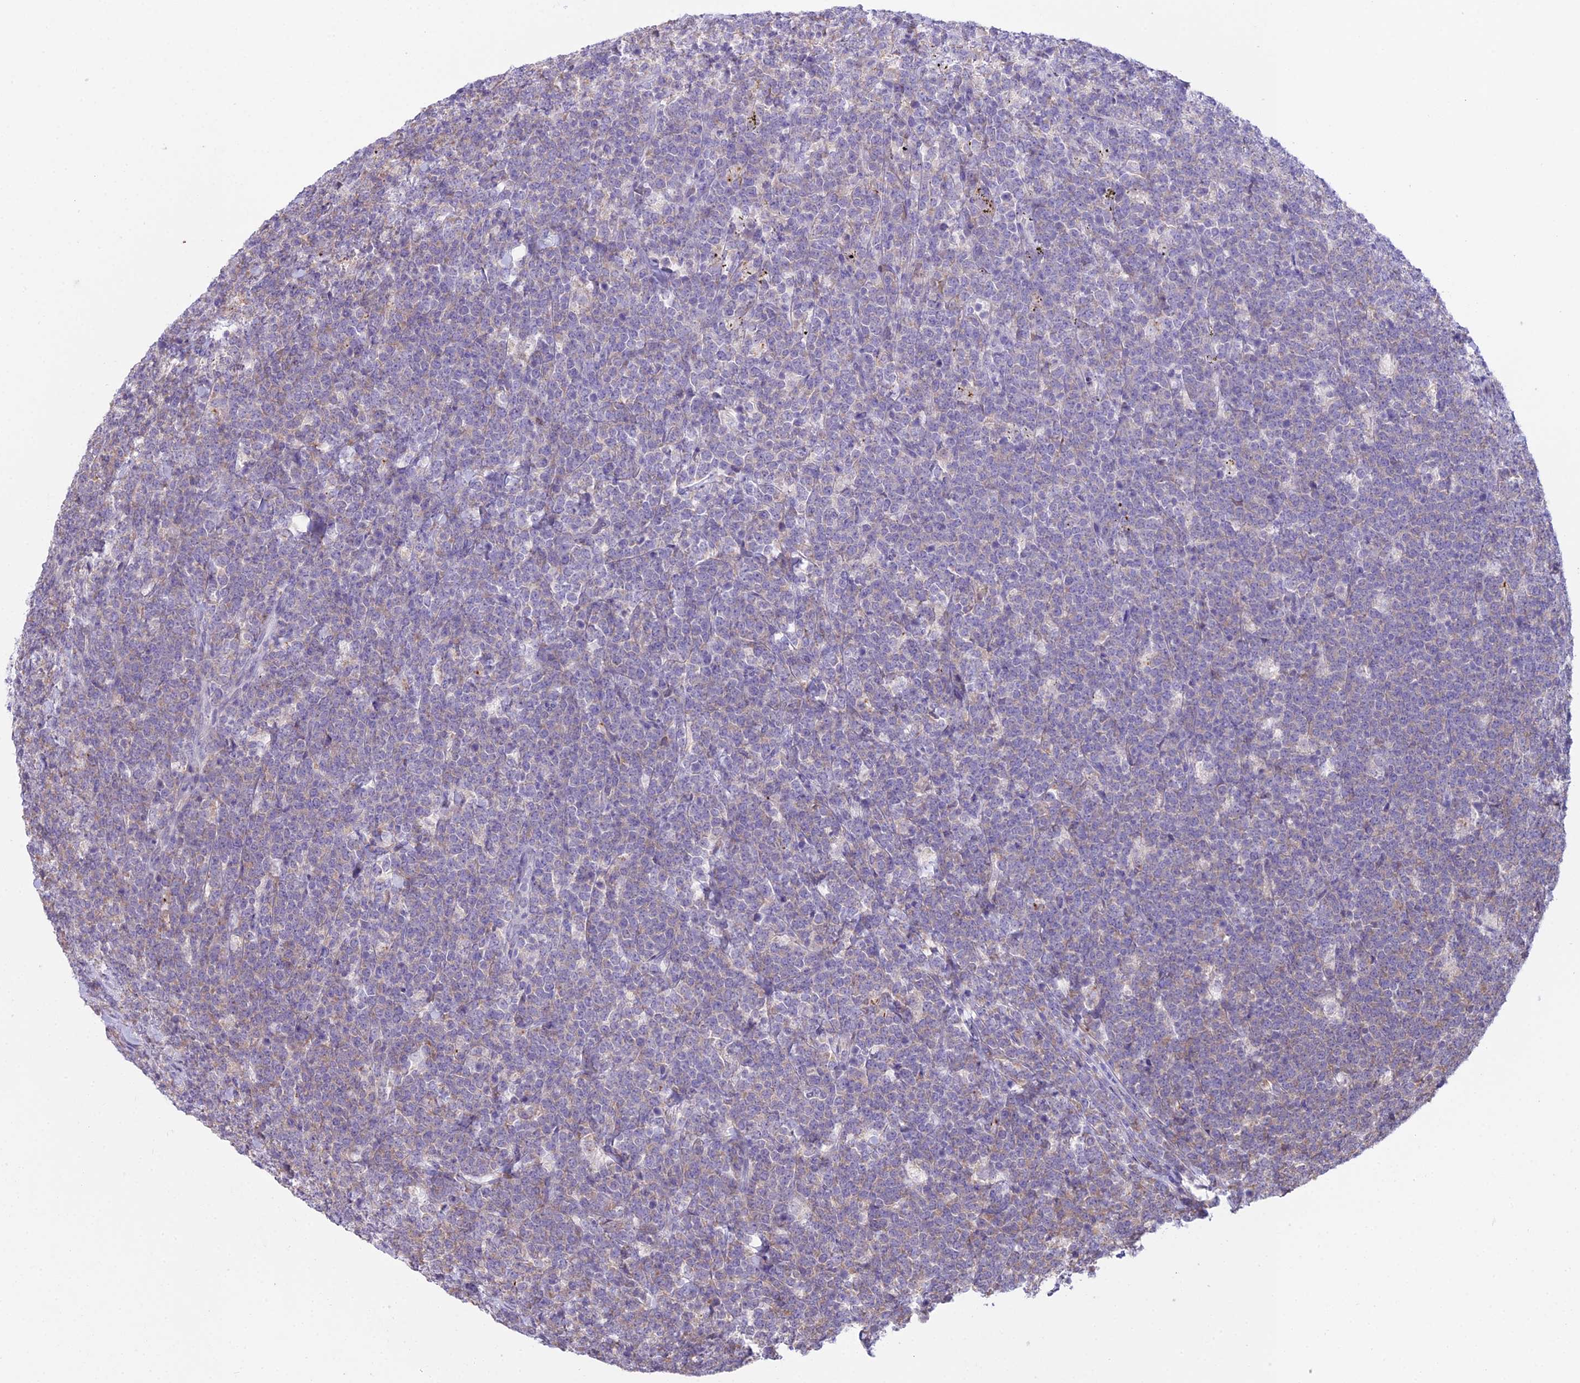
{"staining": {"intensity": "negative", "quantity": "none", "location": "none"}, "tissue": "lymphoma", "cell_type": "Tumor cells", "image_type": "cancer", "snomed": [{"axis": "morphology", "description": "Malignant lymphoma, non-Hodgkin's type, High grade"}, {"axis": "topography", "description": "Small intestine"}], "caption": "IHC photomicrograph of human malignant lymphoma, non-Hodgkin's type (high-grade) stained for a protein (brown), which displays no staining in tumor cells. (Brightfield microscopy of DAB (3,3'-diaminobenzidine) immunohistochemistry at high magnification).", "gene": "RPS26", "patient": {"sex": "male", "age": 8}}